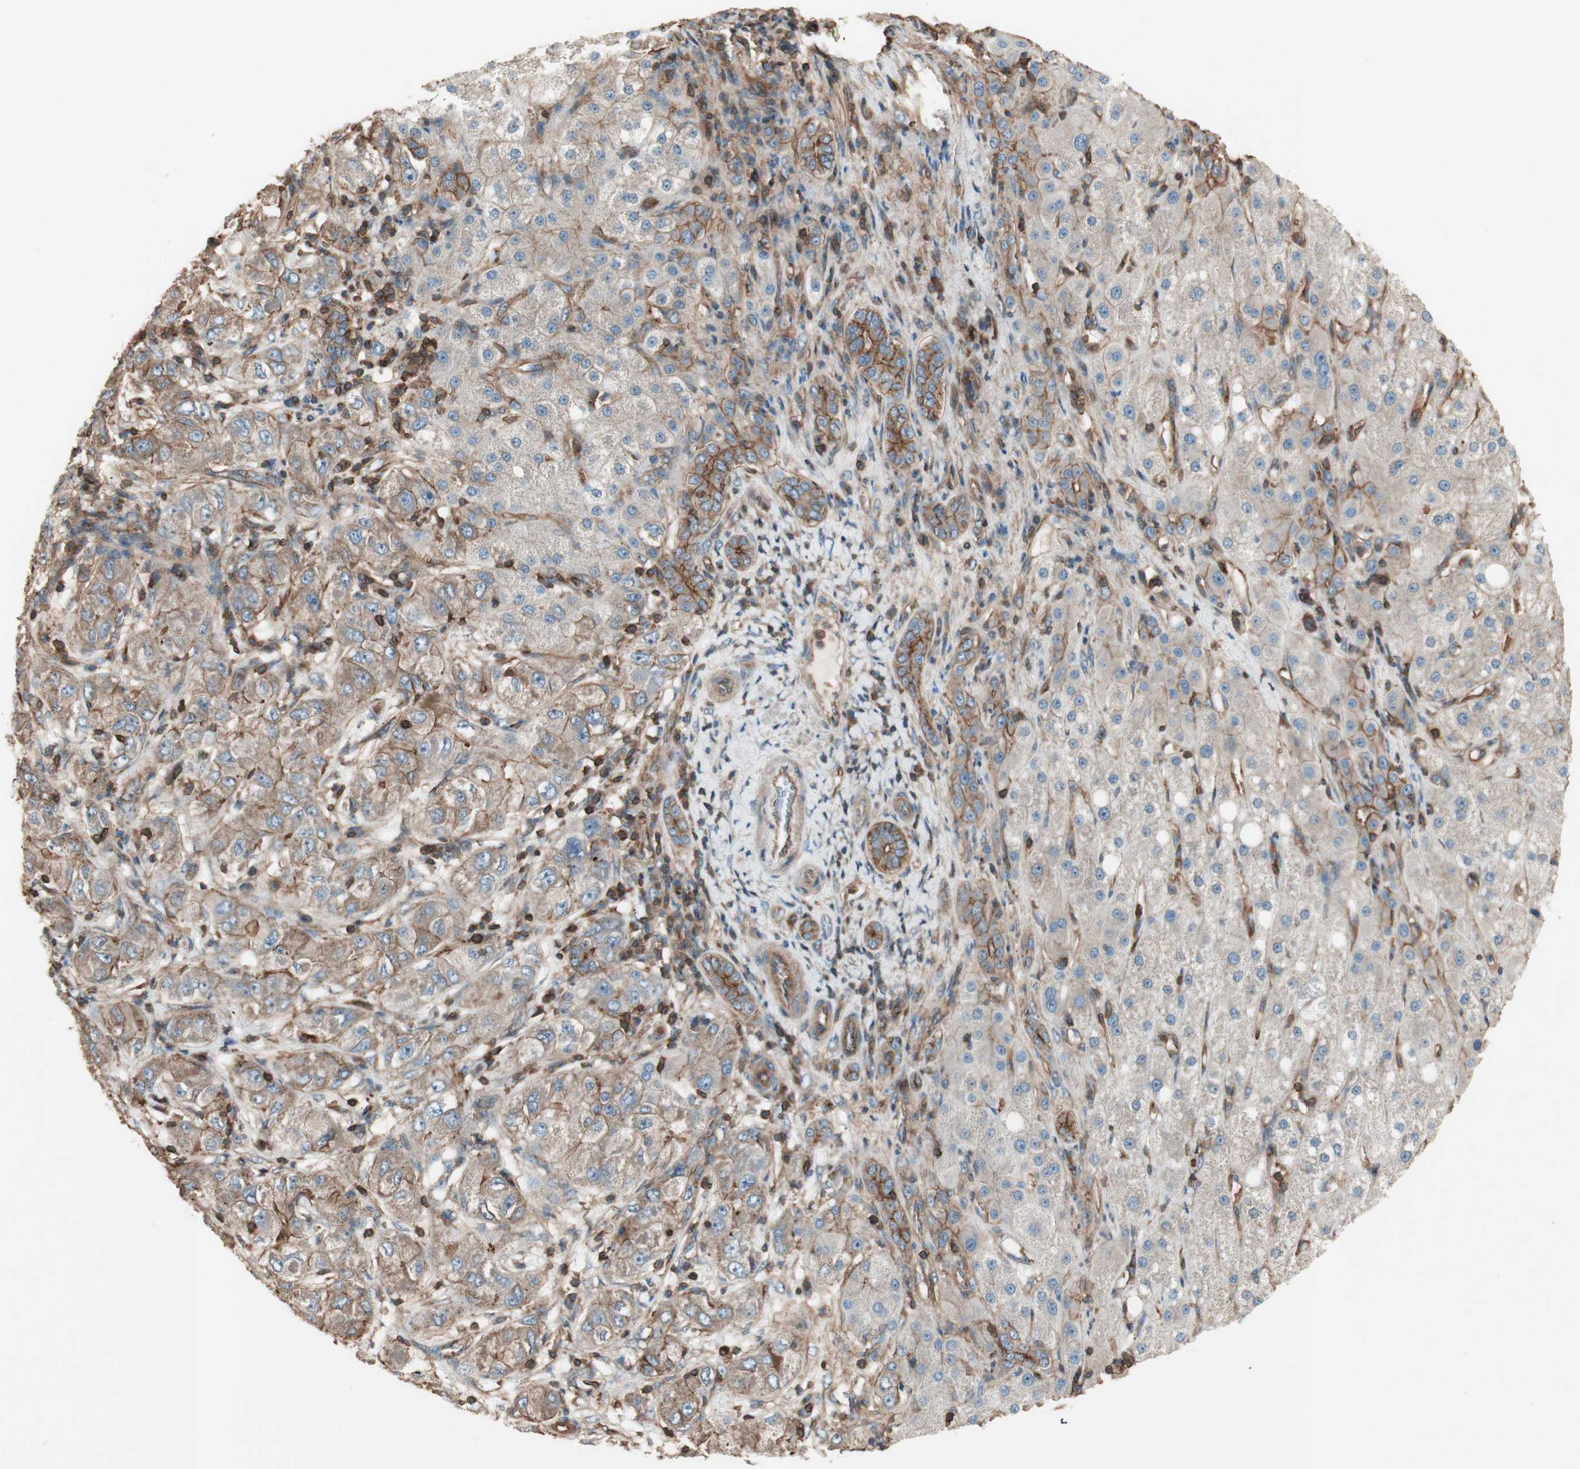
{"staining": {"intensity": "strong", "quantity": ">75%", "location": "cytoplasmic/membranous"}, "tissue": "liver cancer", "cell_type": "Tumor cells", "image_type": "cancer", "snomed": [{"axis": "morphology", "description": "Carcinoma, Hepatocellular, NOS"}, {"axis": "topography", "description": "Liver"}], "caption": "A high-resolution histopathology image shows IHC staining of hepatocellular carcinoma (liver), which demonstrates strong cytoplasmic/membranous staining in about >75% of tumor cells.", "gene": "TCP11L1", "patient": {"sex": "male", "age": 80}}